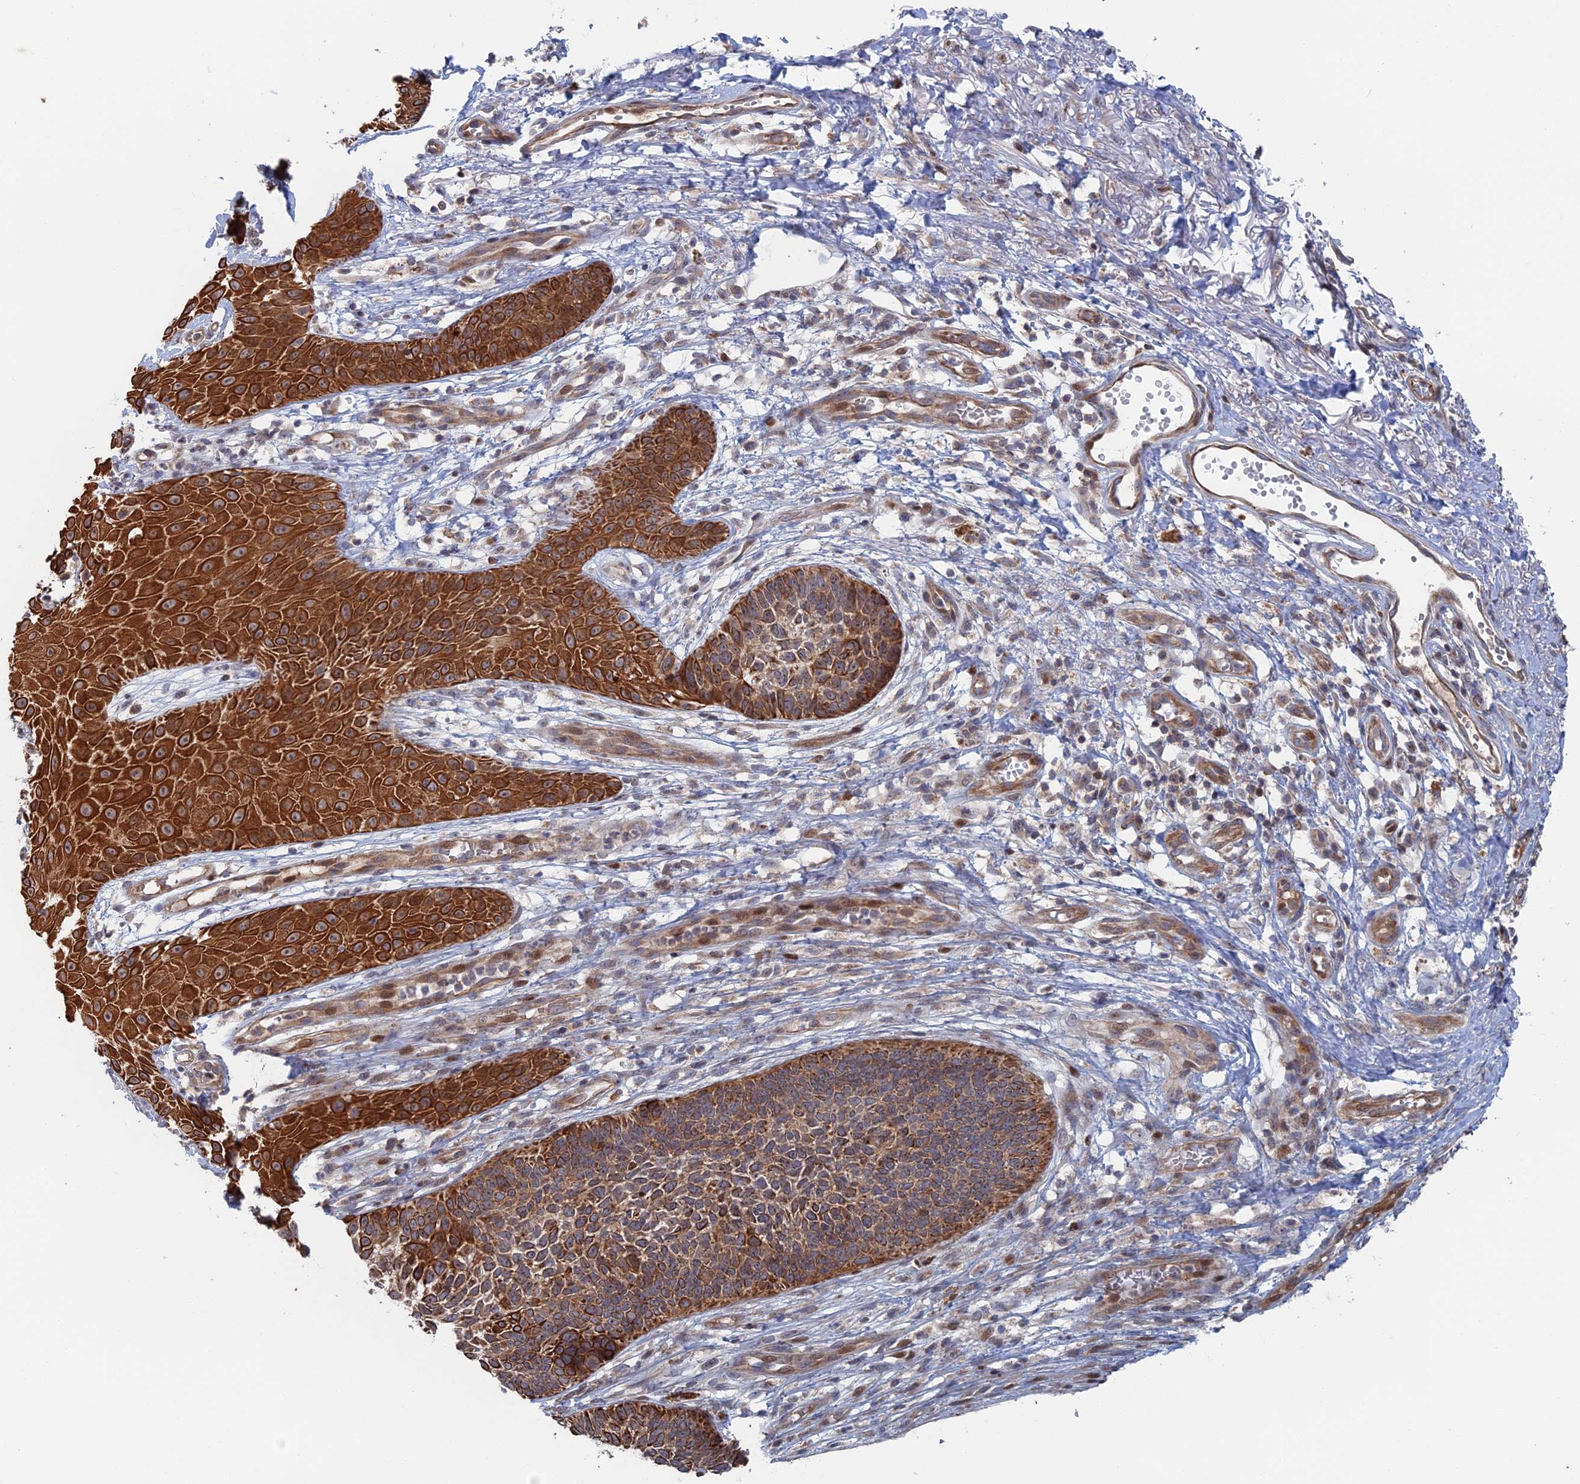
{"staining": {"intensity": "strong", "quantity": ">75%", "location": "cytoplasmic/membranous"}, "tissue": "skin cancer", "cell_type": "Tumor cells", "image_type": "cancer", "snomed": [{"axis": "morphology", "description": "Basal cell carcinoma"}, {"axis": "topography", "description": "Skin"}], "caption": "A micrograph of skin cancer stained for a protein exhibits strong cytoplasmic/membranous brown staining in tumor cells.", "gene": "IL7", "patient": {"sex": "female", "age": 84}}